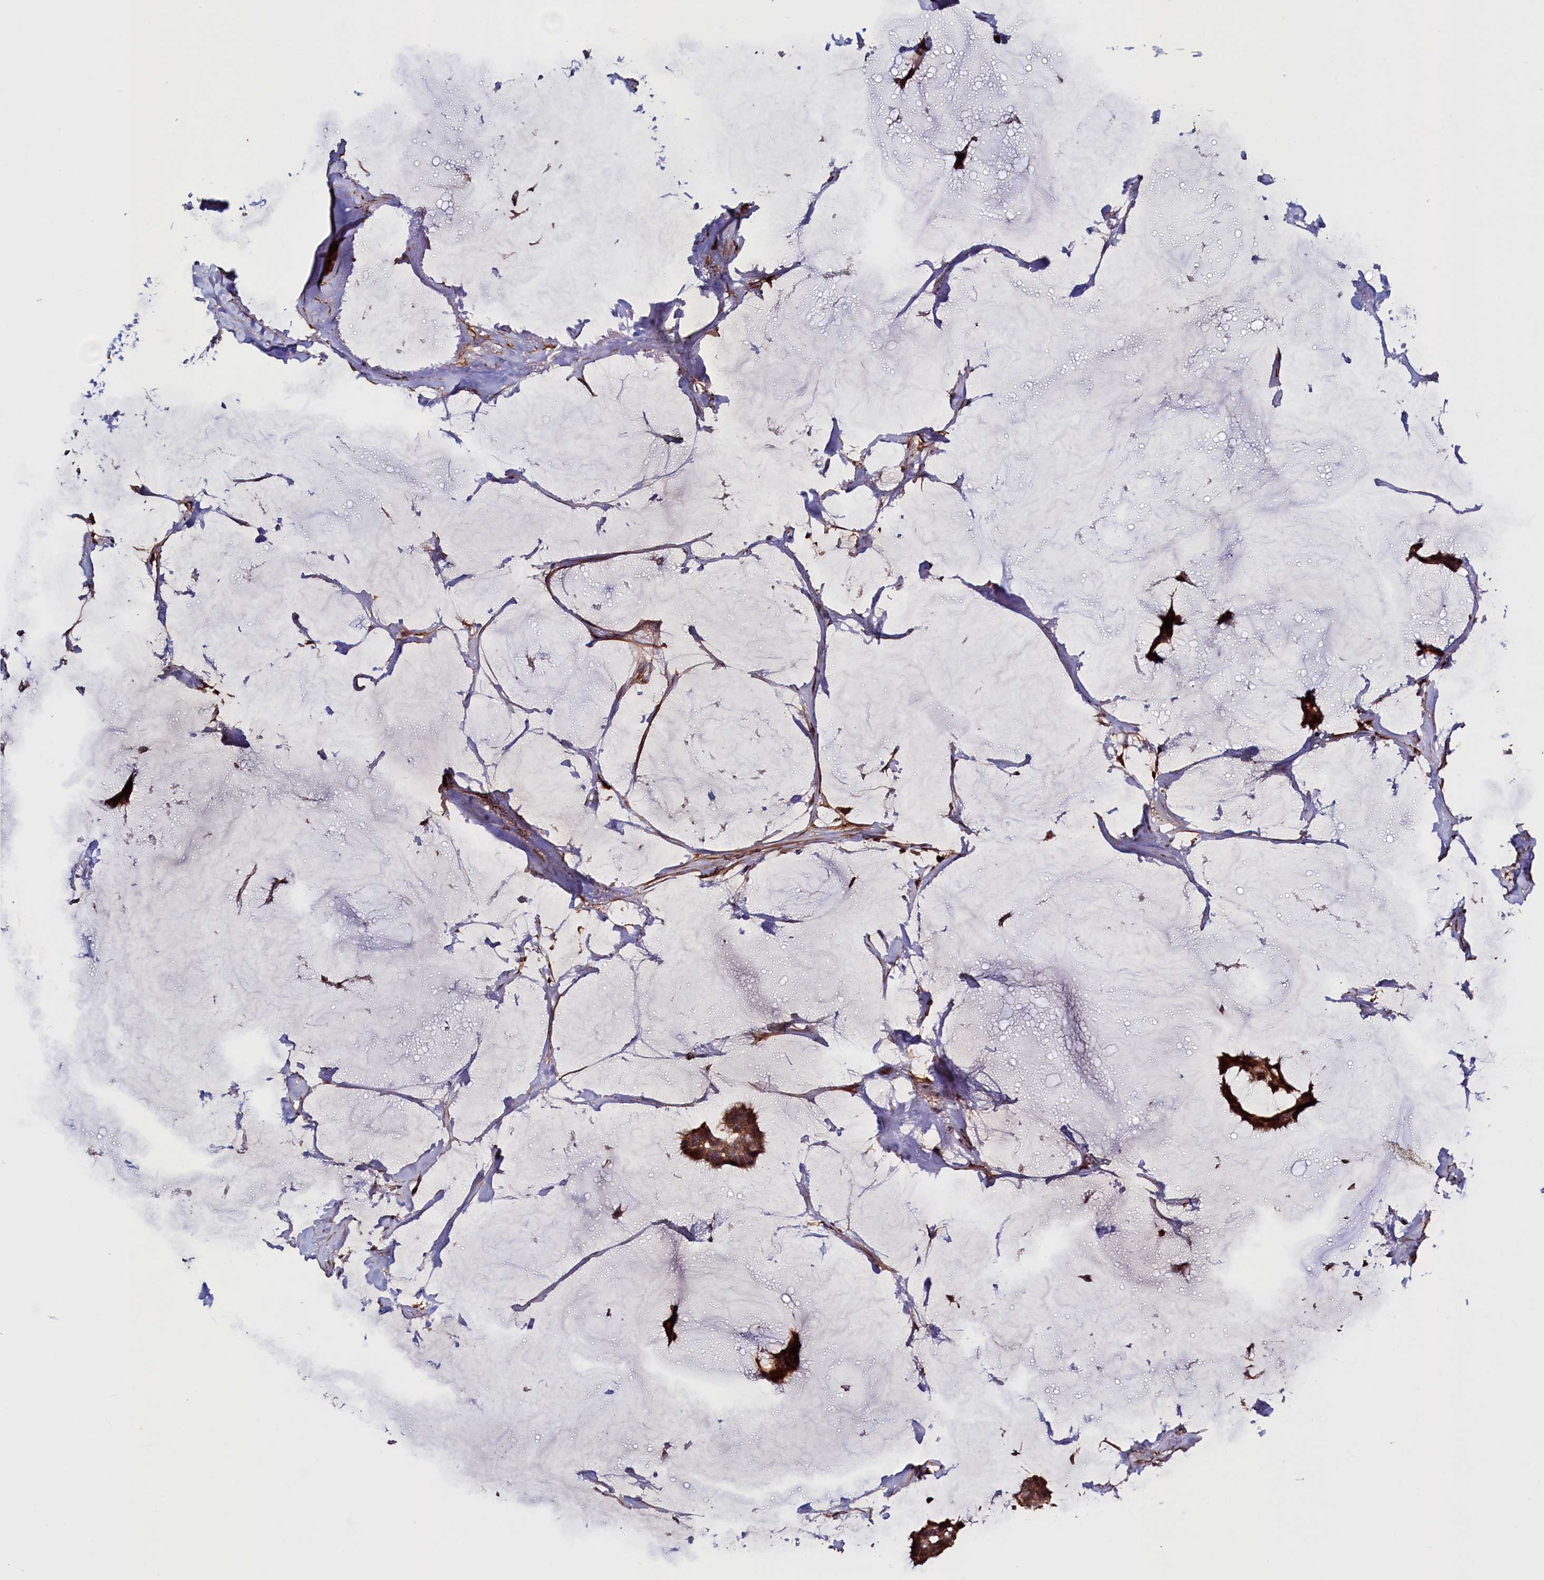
{"staining": {"intensity": "strong", "quantity": ">75%", "location": "cytoplasmic/membranous"}, "tissue": "breast cancer", "cell_type": "Tumor cells", "image_type": "cancer", "snomed": [{"axis": "morphology", "description": "Duct carcinoma"}, {"axis": "topography", "description": "Breast"}], "caption": "The micrograph reveals a brown stain indicating the presence of a protein in the cytoplasmic/membranous of tumor cells in breast cancer (intraductal carcinoma). The staining is performed using DAB brown chromogen to label protein expression. The nuclei are counter-stained blue using hematoxylin.", "gene": "DUOXA1", "patient": {"sex": "female", "age": 93}}